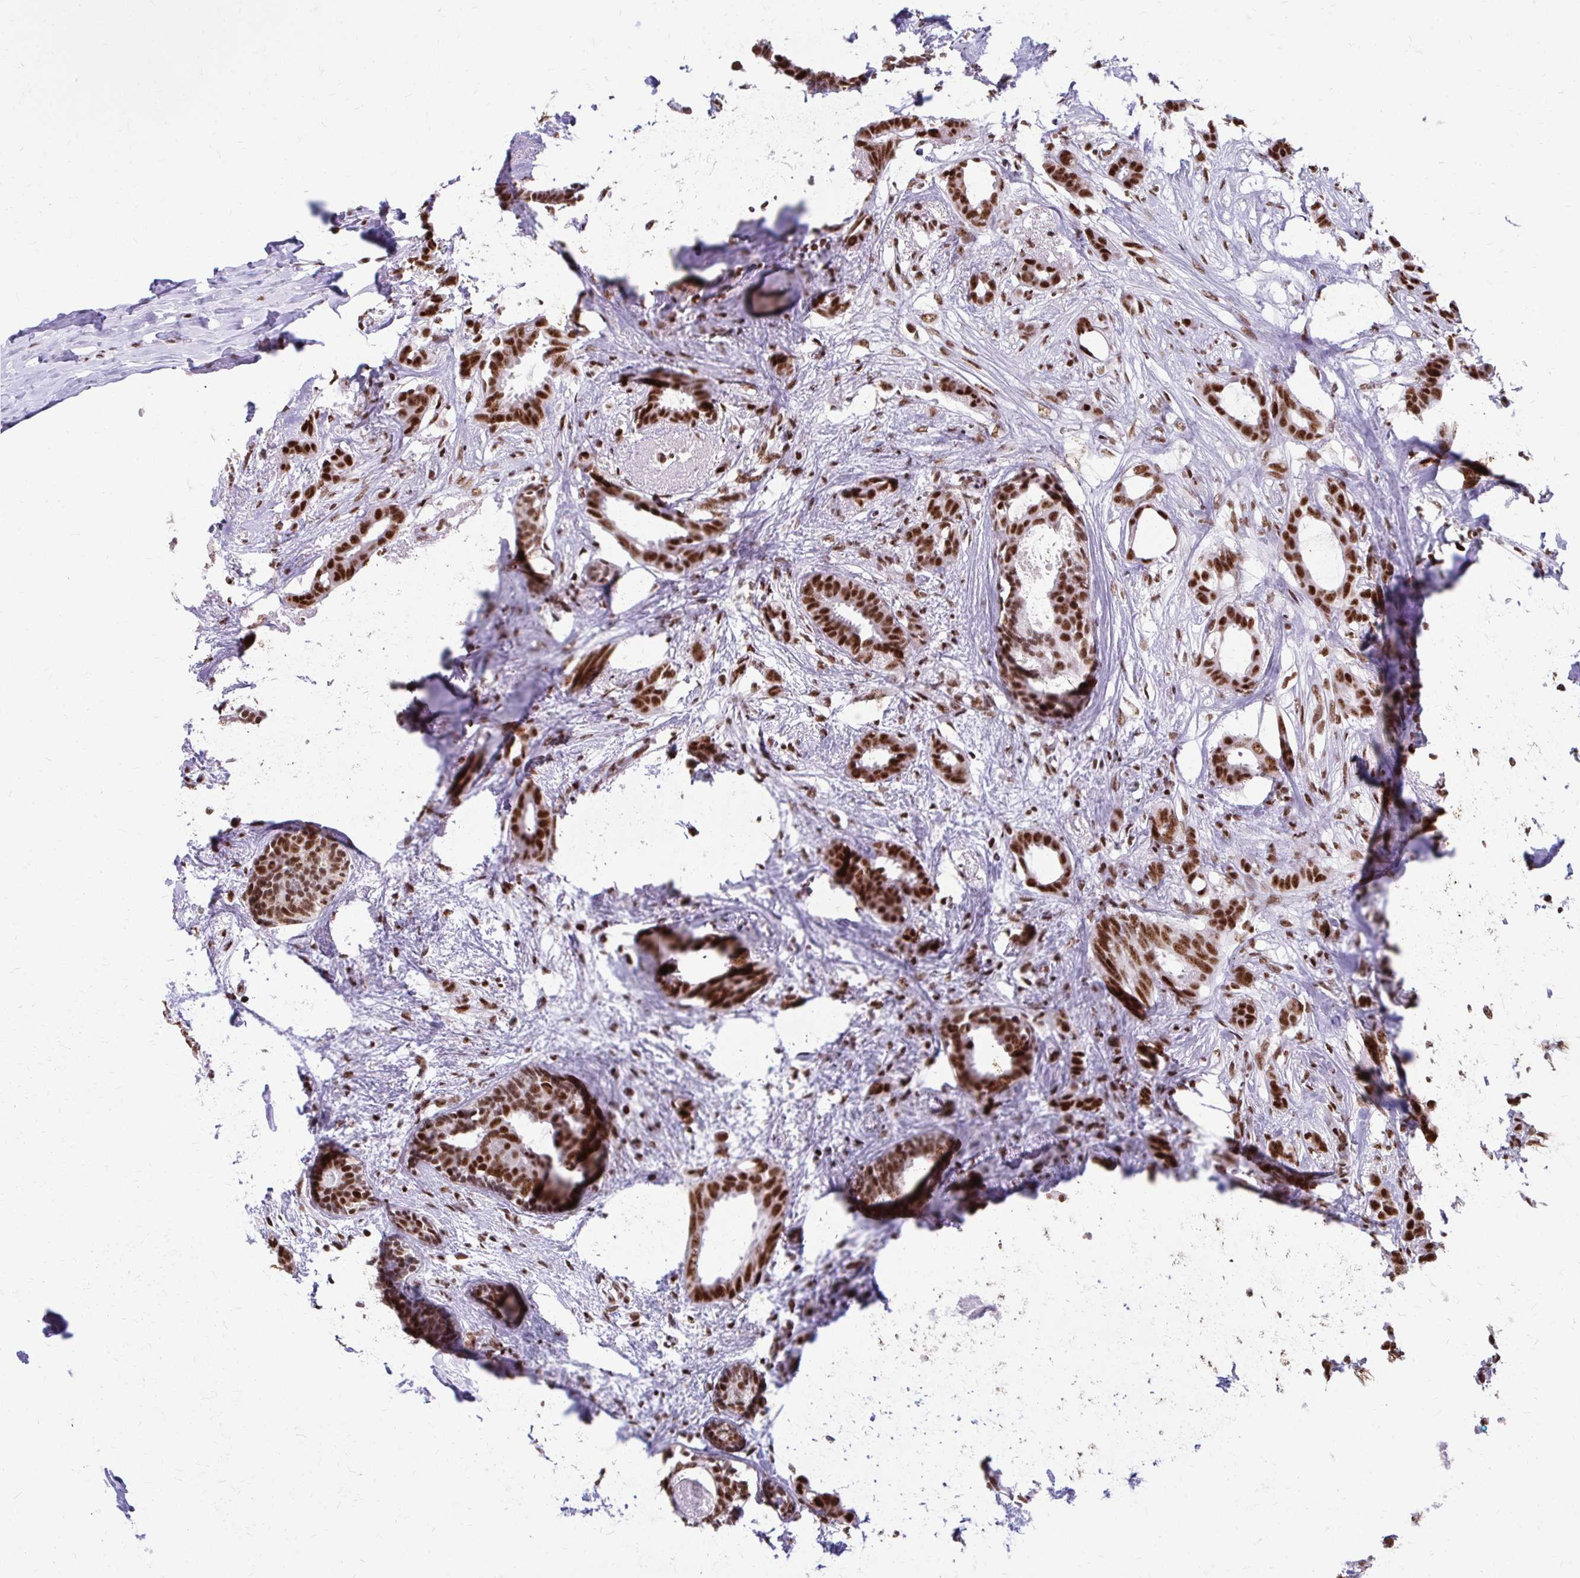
{"staining": {"intensity": "strong", "quantity": ">75%", "location": "nuclear"}, "tissue": "breast cancer", "cell_type": "Tumor cells", "image_type": "cancer", "snomed": [{"axis": "morphology", "description": "Duct carcinoma"}, {"axis": "topography", "description": "Breast"}], "caption": "High-magnification brightfield microscopy of invasive ductal carcinoma (breast) stained with DAB (brown) and counterstained with hematoxylin (blue). tumor cells exhibit strong nuclear staining is appreciated in approximately>75% of cells. Using DAB (brown) and hematoxylin (blue) stains, captured at high magnification using brightfield microscopy.", "gene": "SS18", "patient": {"sex": "female", "age": 62}}